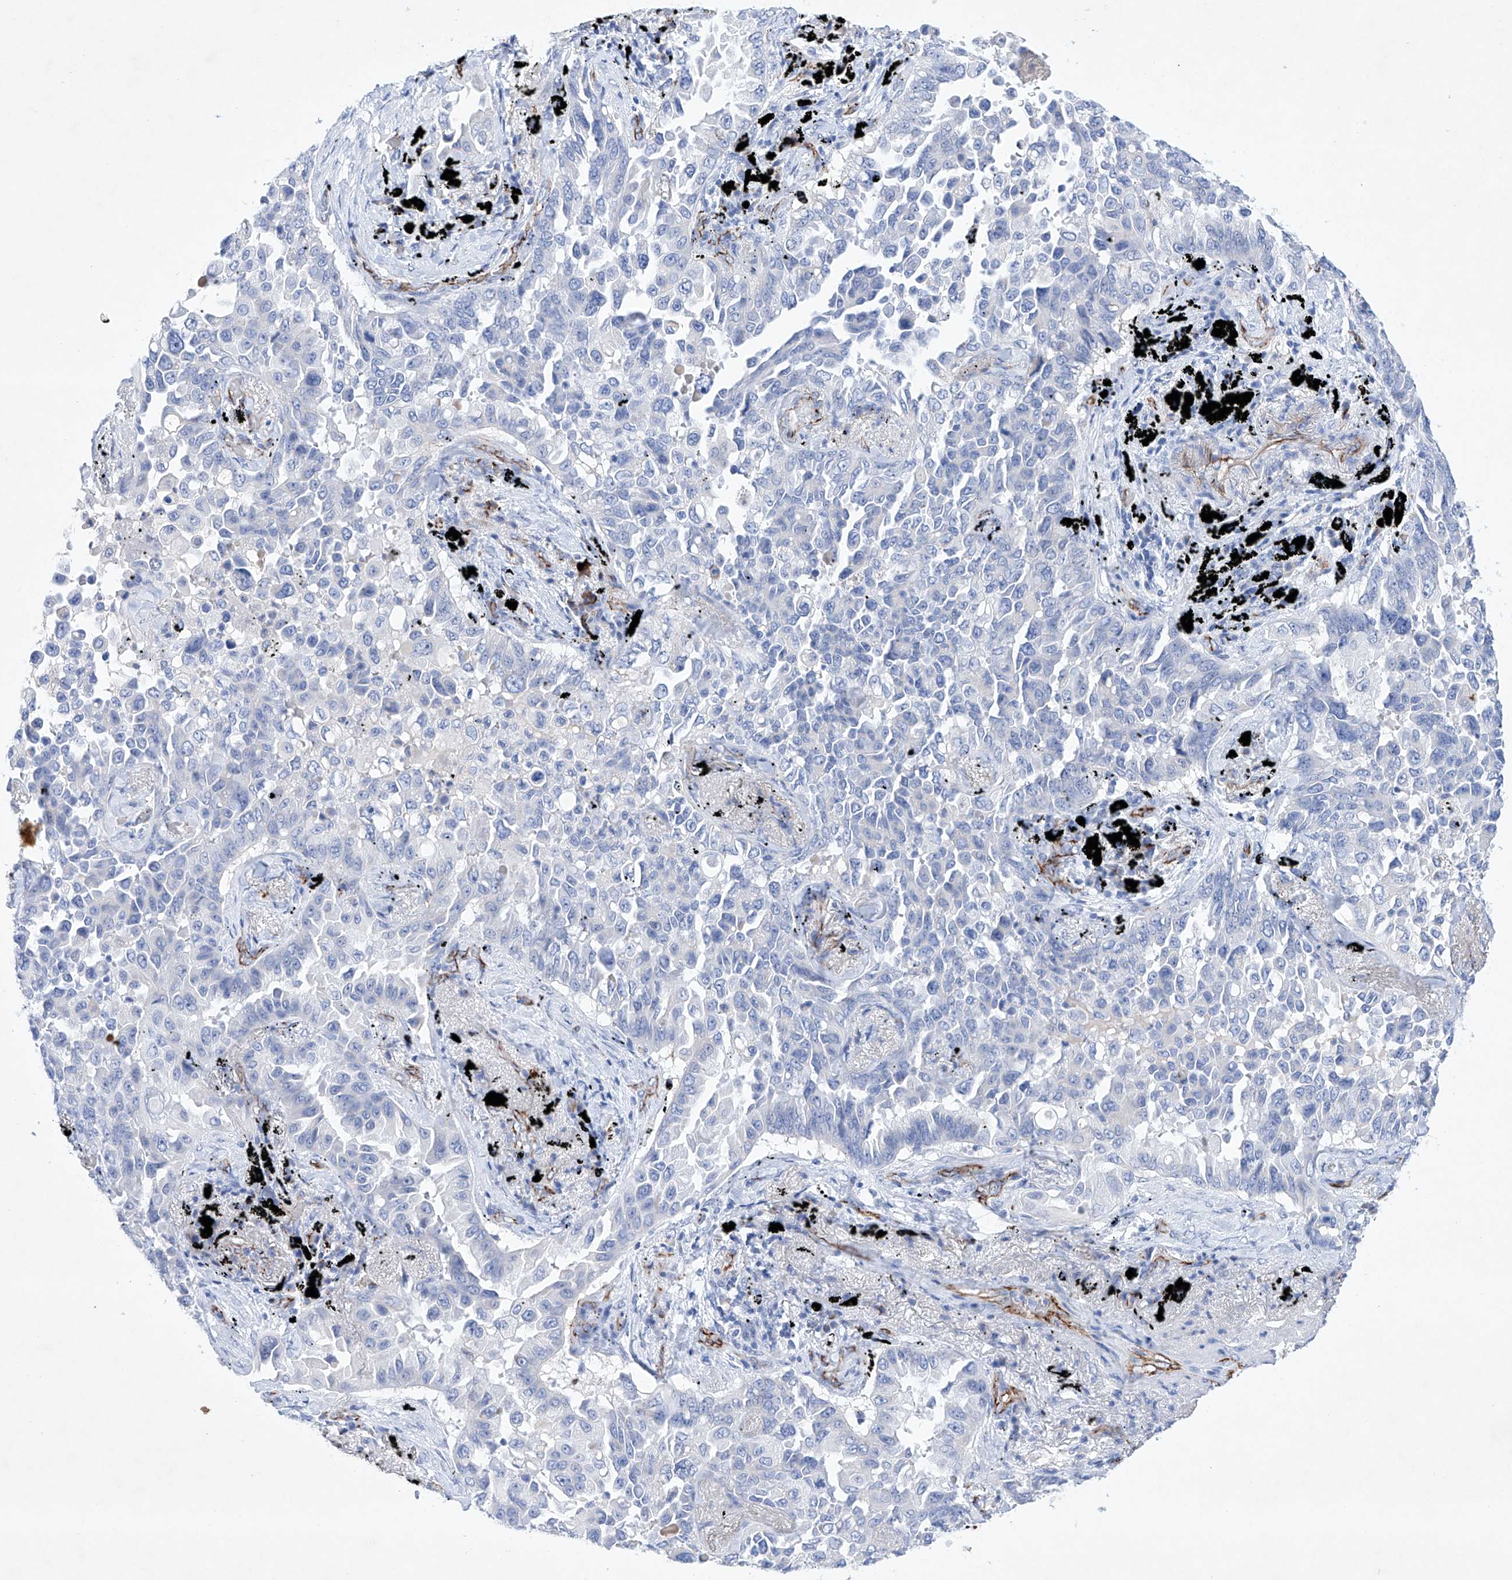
{"staining": {"intensity": "negative", "quantity": "none", "location": "none"}, "tissue": "lung cancer", "cell_type": "Tumor cells", "image_type": "cancer", "snomed": [{"axis": "morphology", "description": "Adenocarcinoma, NOS"}, {"axis": "topography", "description": "Lung"}], "caption": "A photomicrograph of adenocarcinoma (lung) stained for a protein shows no brown staining in tumor cells.", "gene": "ETV7", "patient": {"sex": "female", "age": 67}}